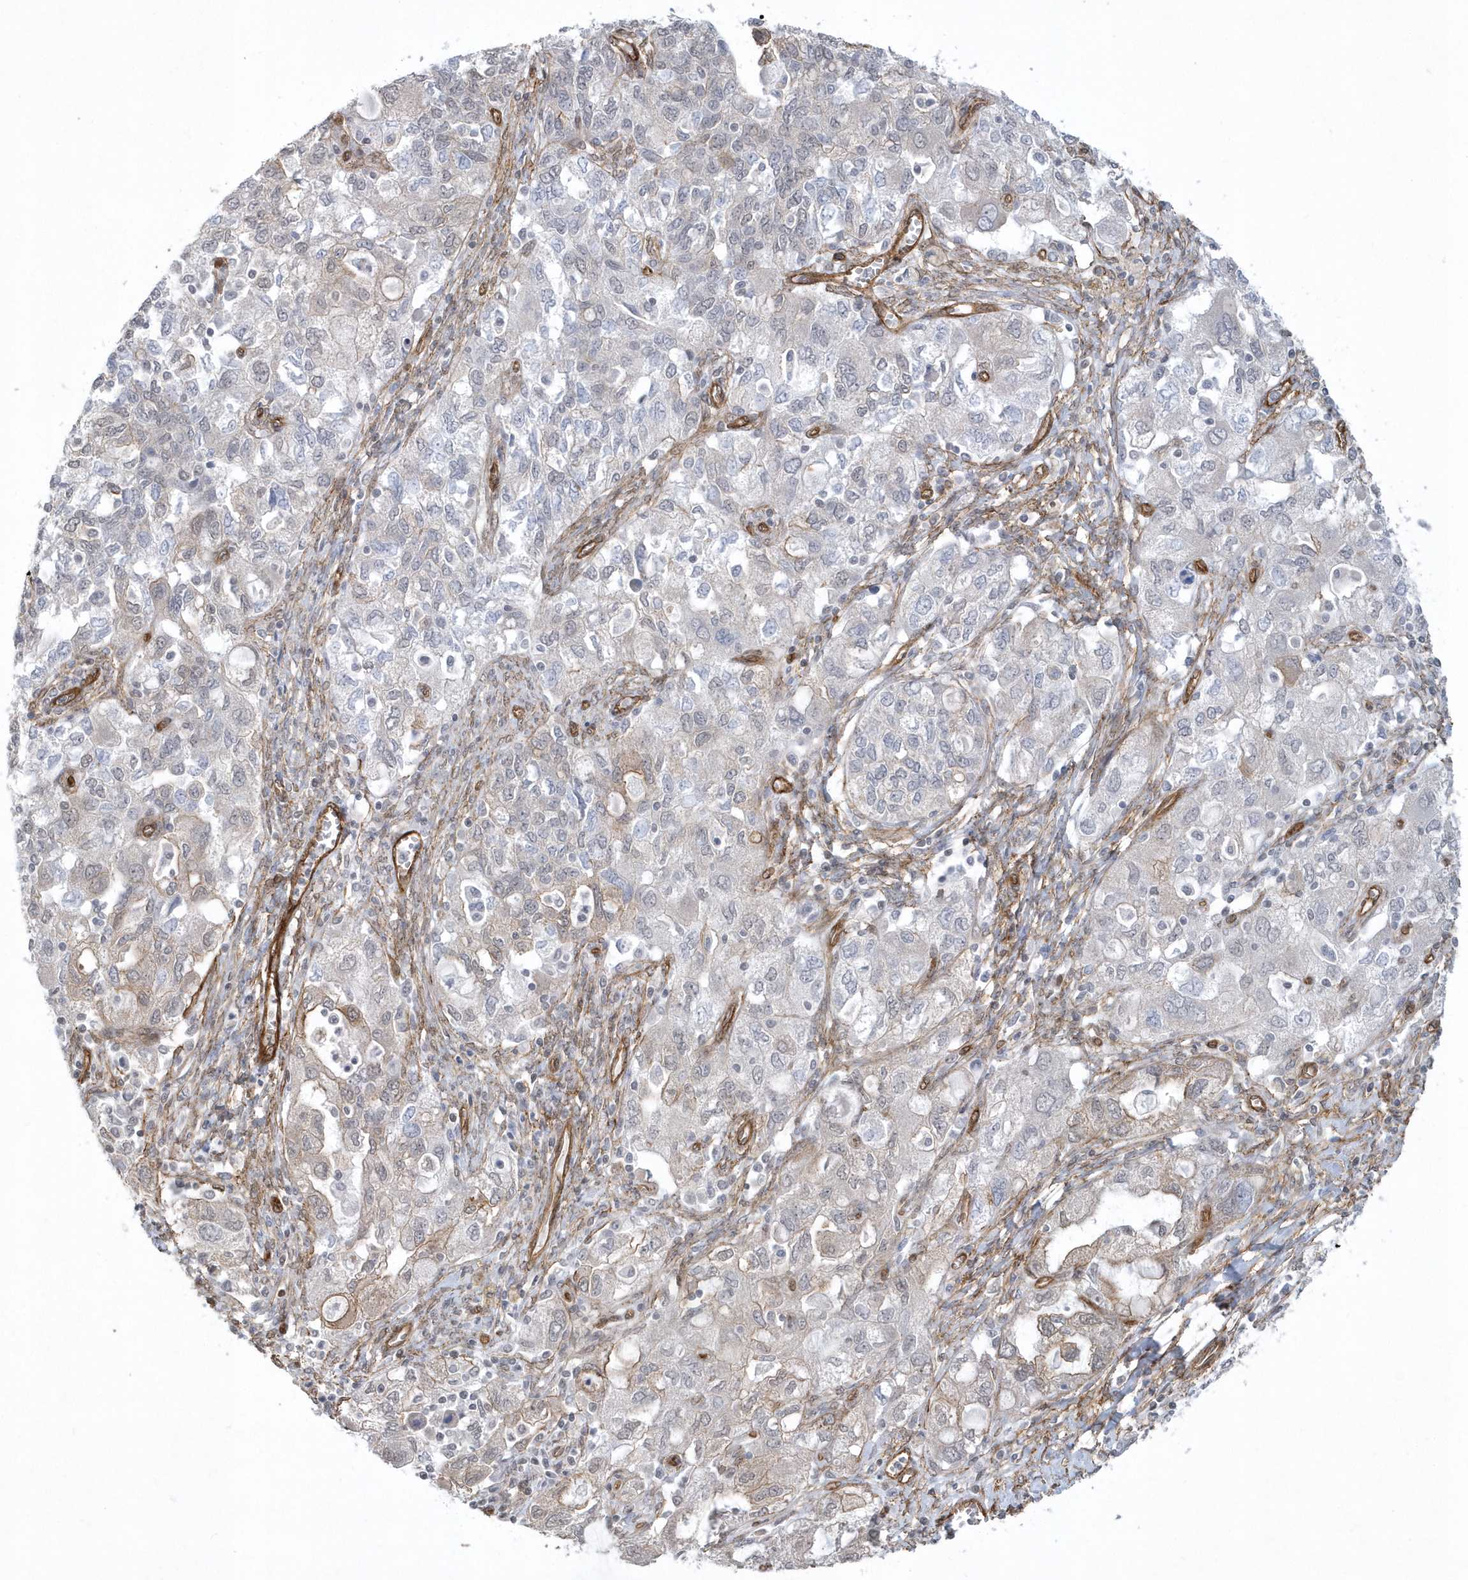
{"staining": {"intensity": "negative", "quantity": "none", "location": "none"}, "tissue": "ovarian cancer", "cell_type": "Tumor cells", "image_type": "cancer", "snomed": [{"axis": "morphology", "description": "Carcinoma, NOS"}, {"axis": "morphology", "description": "Cystadenocarcinoma, serous, NOS"}, {"axis": "topography", "description": "Ovary"}], "caption": "The micrograph demonstrates no staining of tumor cells in ovarian cancer.", "gene": "RAI14", "patient": {"sex": "female", "age": 69}}